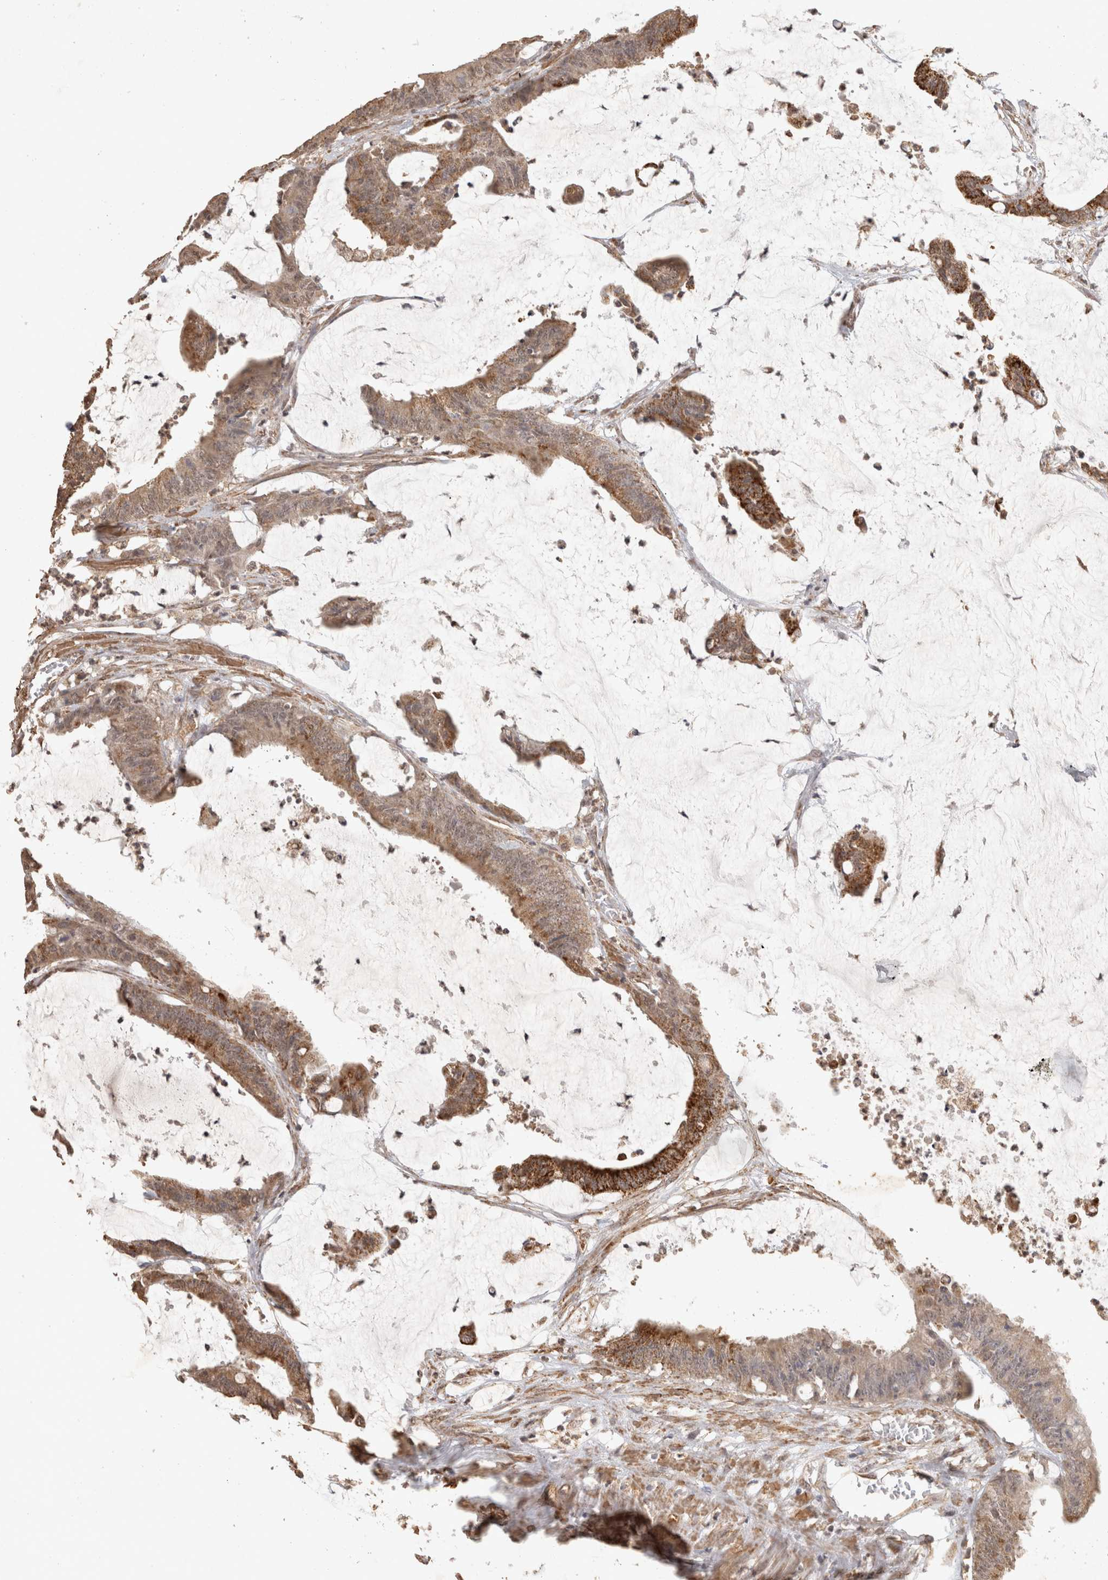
{"staining": {"intensity": "moderate", "quantity": ">75%", "location": "cytoplasmic/membranous"}, "tissue": "colorectal cancer", "cell_type": "Tumor cells", "image_type": "cancer", "snomed": [{"axis": "morphology", "description": "Adenocarcinoma, NOS"}, {"axis": "topography", "description": "Rectum"}], "caption": "DAB (3,3'-diaminobenzidine) immunohistochemical staining of human colorectal cancer exhibits moderate cytoplasmic/membranous protein expression in approximately >75% of tumor cells. The protein is stained brown, and the nuclei are stained in blue (DAB IHC with brightfield microscopy, high magnification).", "gene": "BNIP3L", "patient": {"sex": "female", "age": 66}}